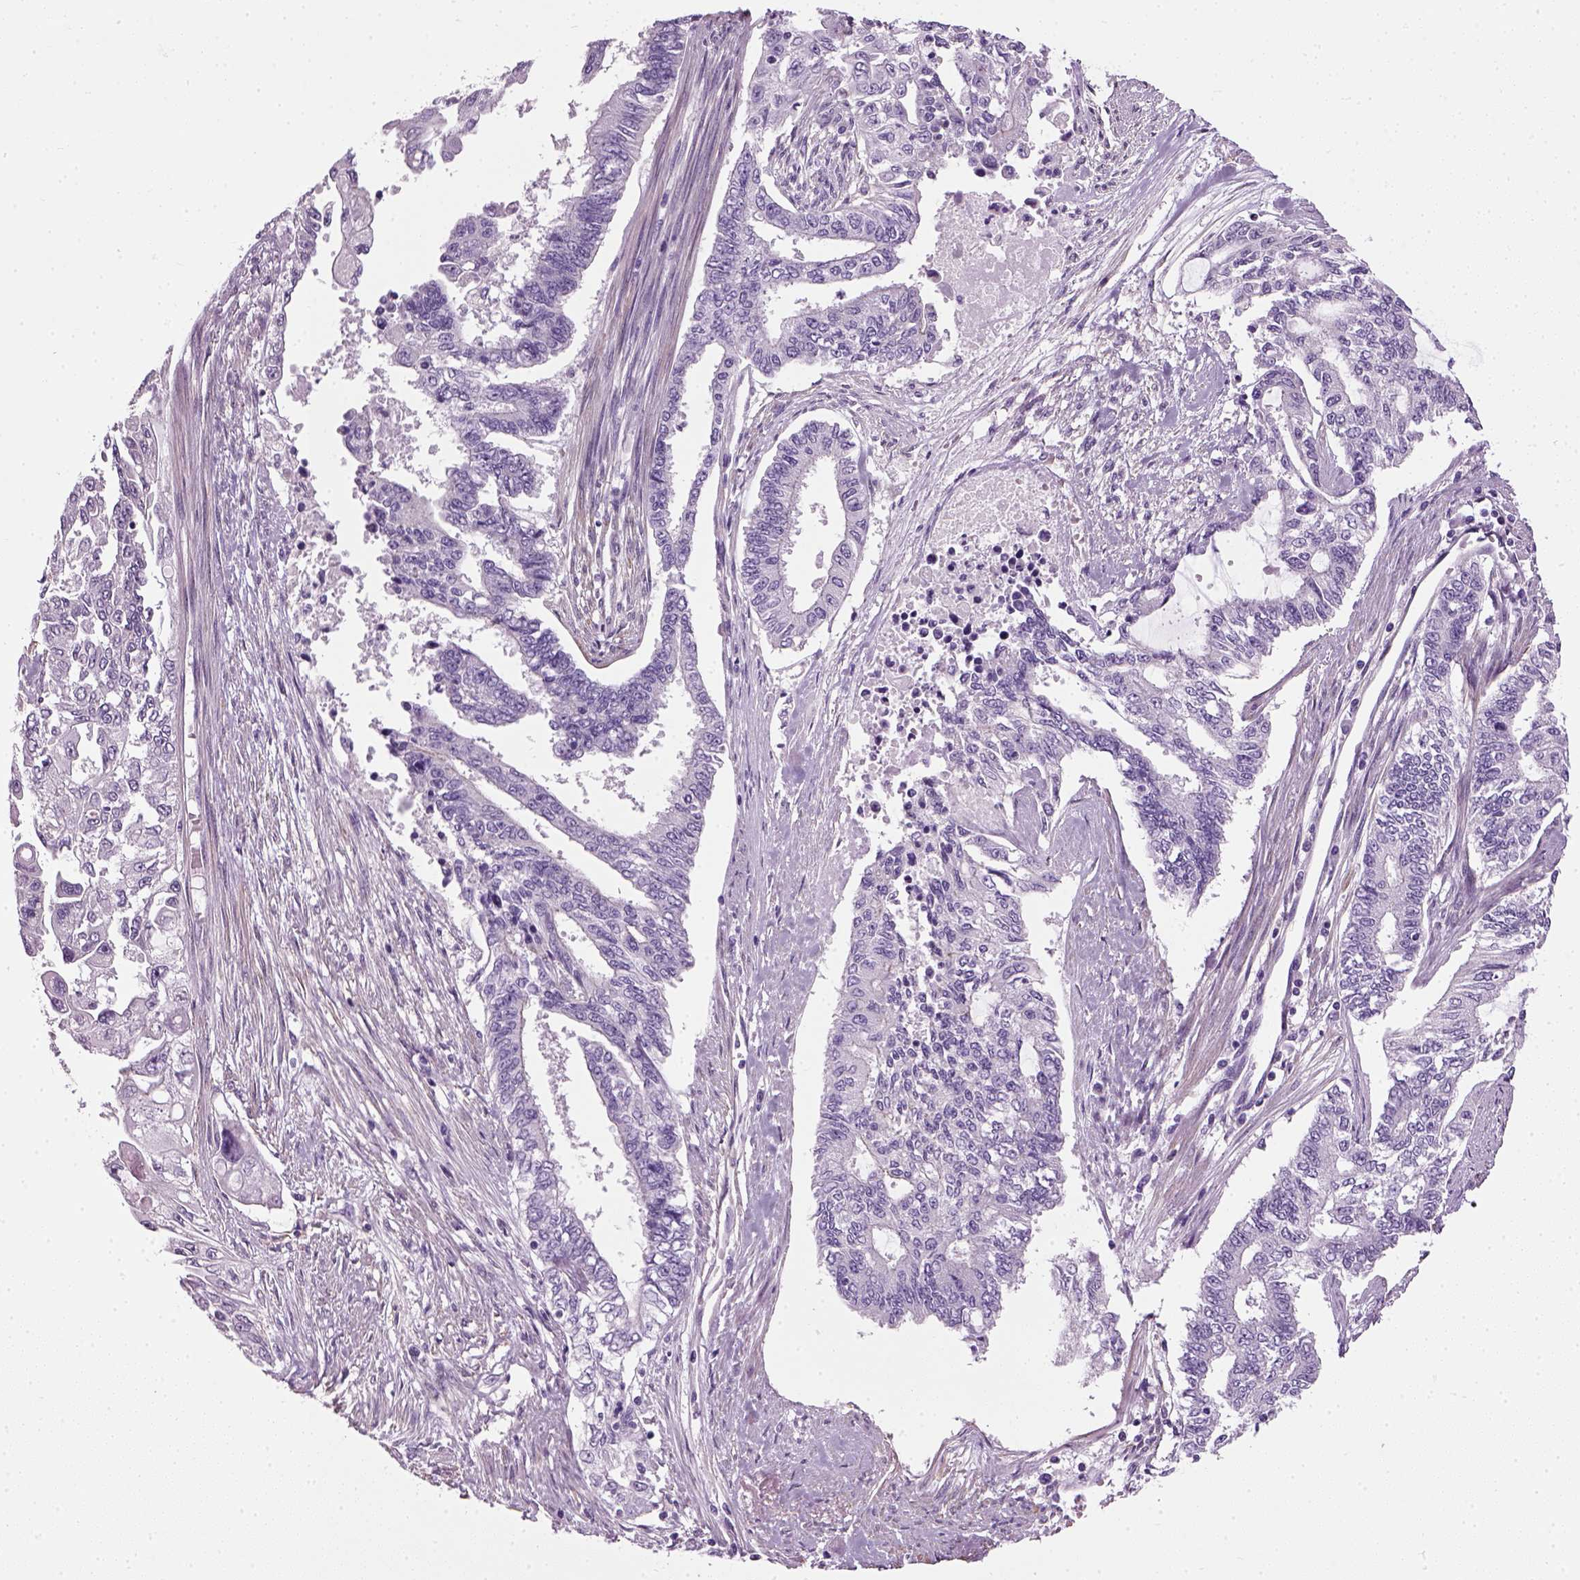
{"staining": {"intensity": "negative", "quantity": "none", "location": "none"}, "tissue": "endometrial cancer", "cell_type": "Tumor cells", "image_type": "cancer", "snomed": [{"axis": "morphology", "description": "Adenocarcinoma, NOS"}, {"axis": "topography", "description": "Uterus"}], "caption": "A photomicrograph of human endometrial adenocarcinoma is negative for staining in tumor cells.", "gene": "FAM161A", "patient": {"sex": "female", "age": 59}}